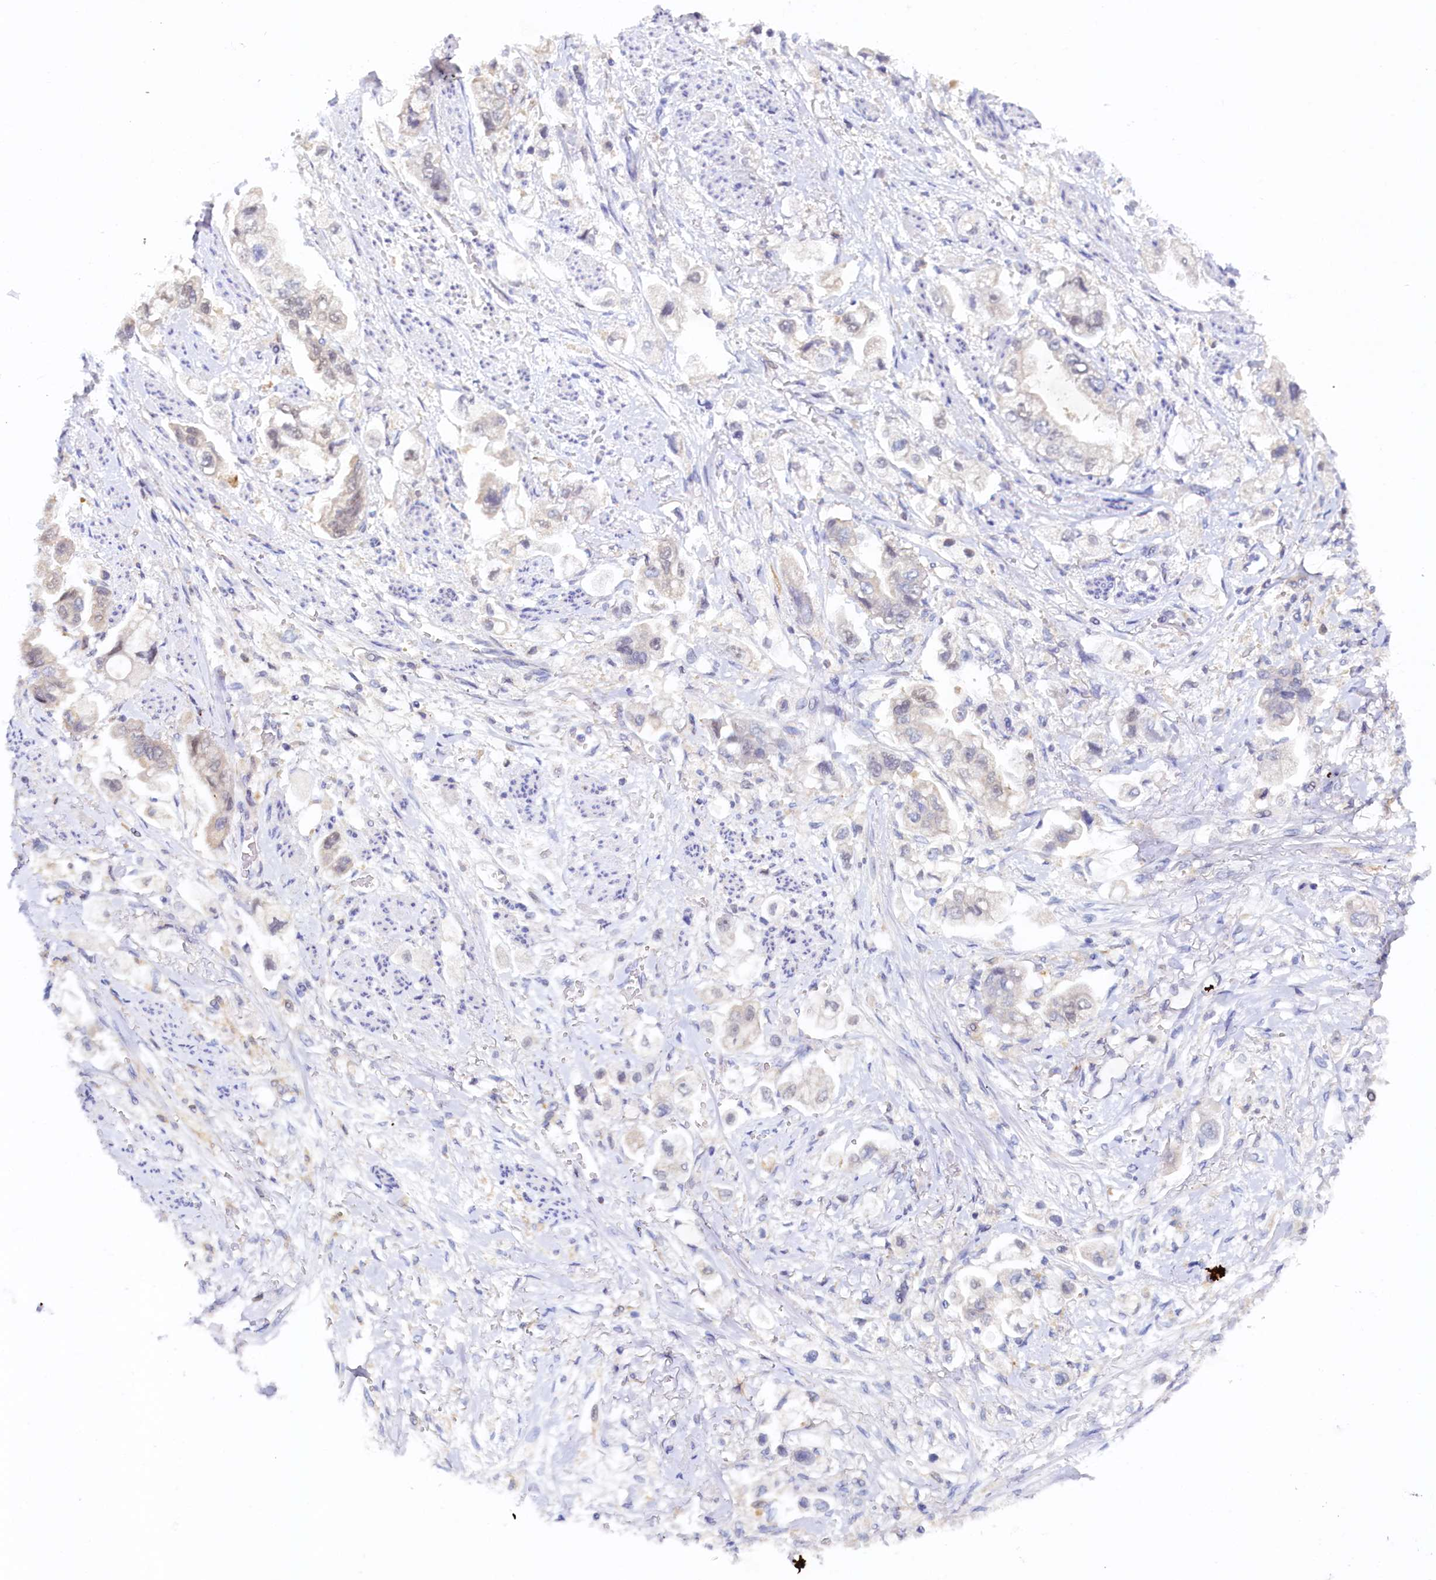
{"staining": {"intensity": "negative", "quantity": "none", "location": "none"}, "tissue": "stomach cancer", "cell_type": "Tumor cells", "image_type": "cancer", "snomed": [{"axis": "morphology", "description": "Adenocarcinoma, NOS"}, {"axis": "topography", "description": "Stomach"}], "caption": "High magnification brightfield microscopy of adenocarcinoma (stomach) stained with DAB (brown) and counterstained with hematoxylin (blue): tumor cells show no significant positivity. (DAB immunohistochemistry (IHC) visualized using brightfield microscopy, high magnification).", "gene": "PAAF1", "patient": {"sex": "male", "age": 62}}